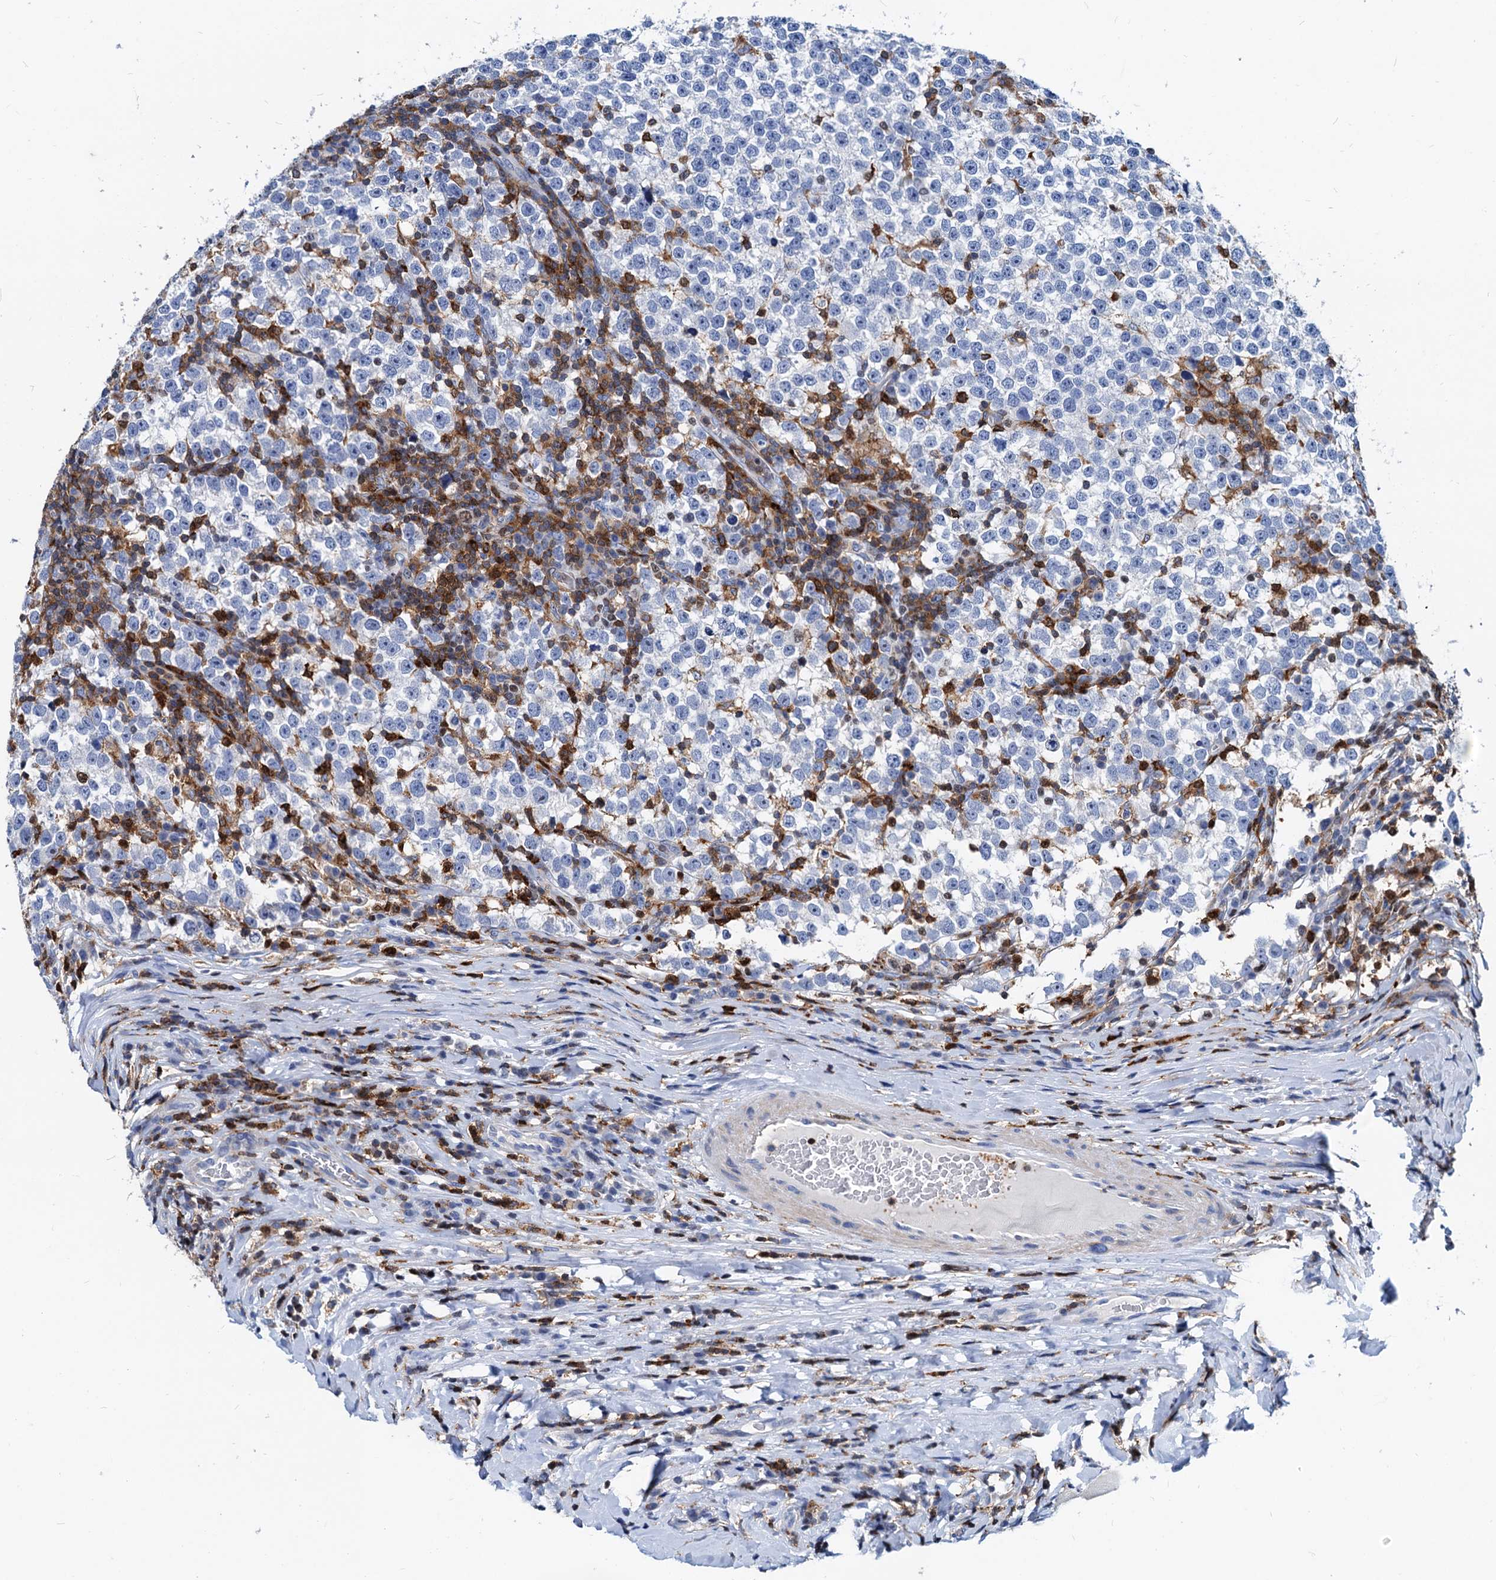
{"staining": {"intensity": "negative", "quantity": "none", "location": "none"}, "tissue": "testis cancer", "cell_type": "Tumor cells", "image_type": "cancer", "snomed": [{"axis": "morphology", "description": "Normal tissue, NOS"}, {"axis": "morphology", "description": "Seminoma, NOS"}, {"axis": "topography", "description": "Testis"}], "caption": "Immunohistochemistry of seminoma (testis) demonstrates no staining in tumor cells.", "gene": "LCP2", "patient": {"sex": "male", "age": 43}}